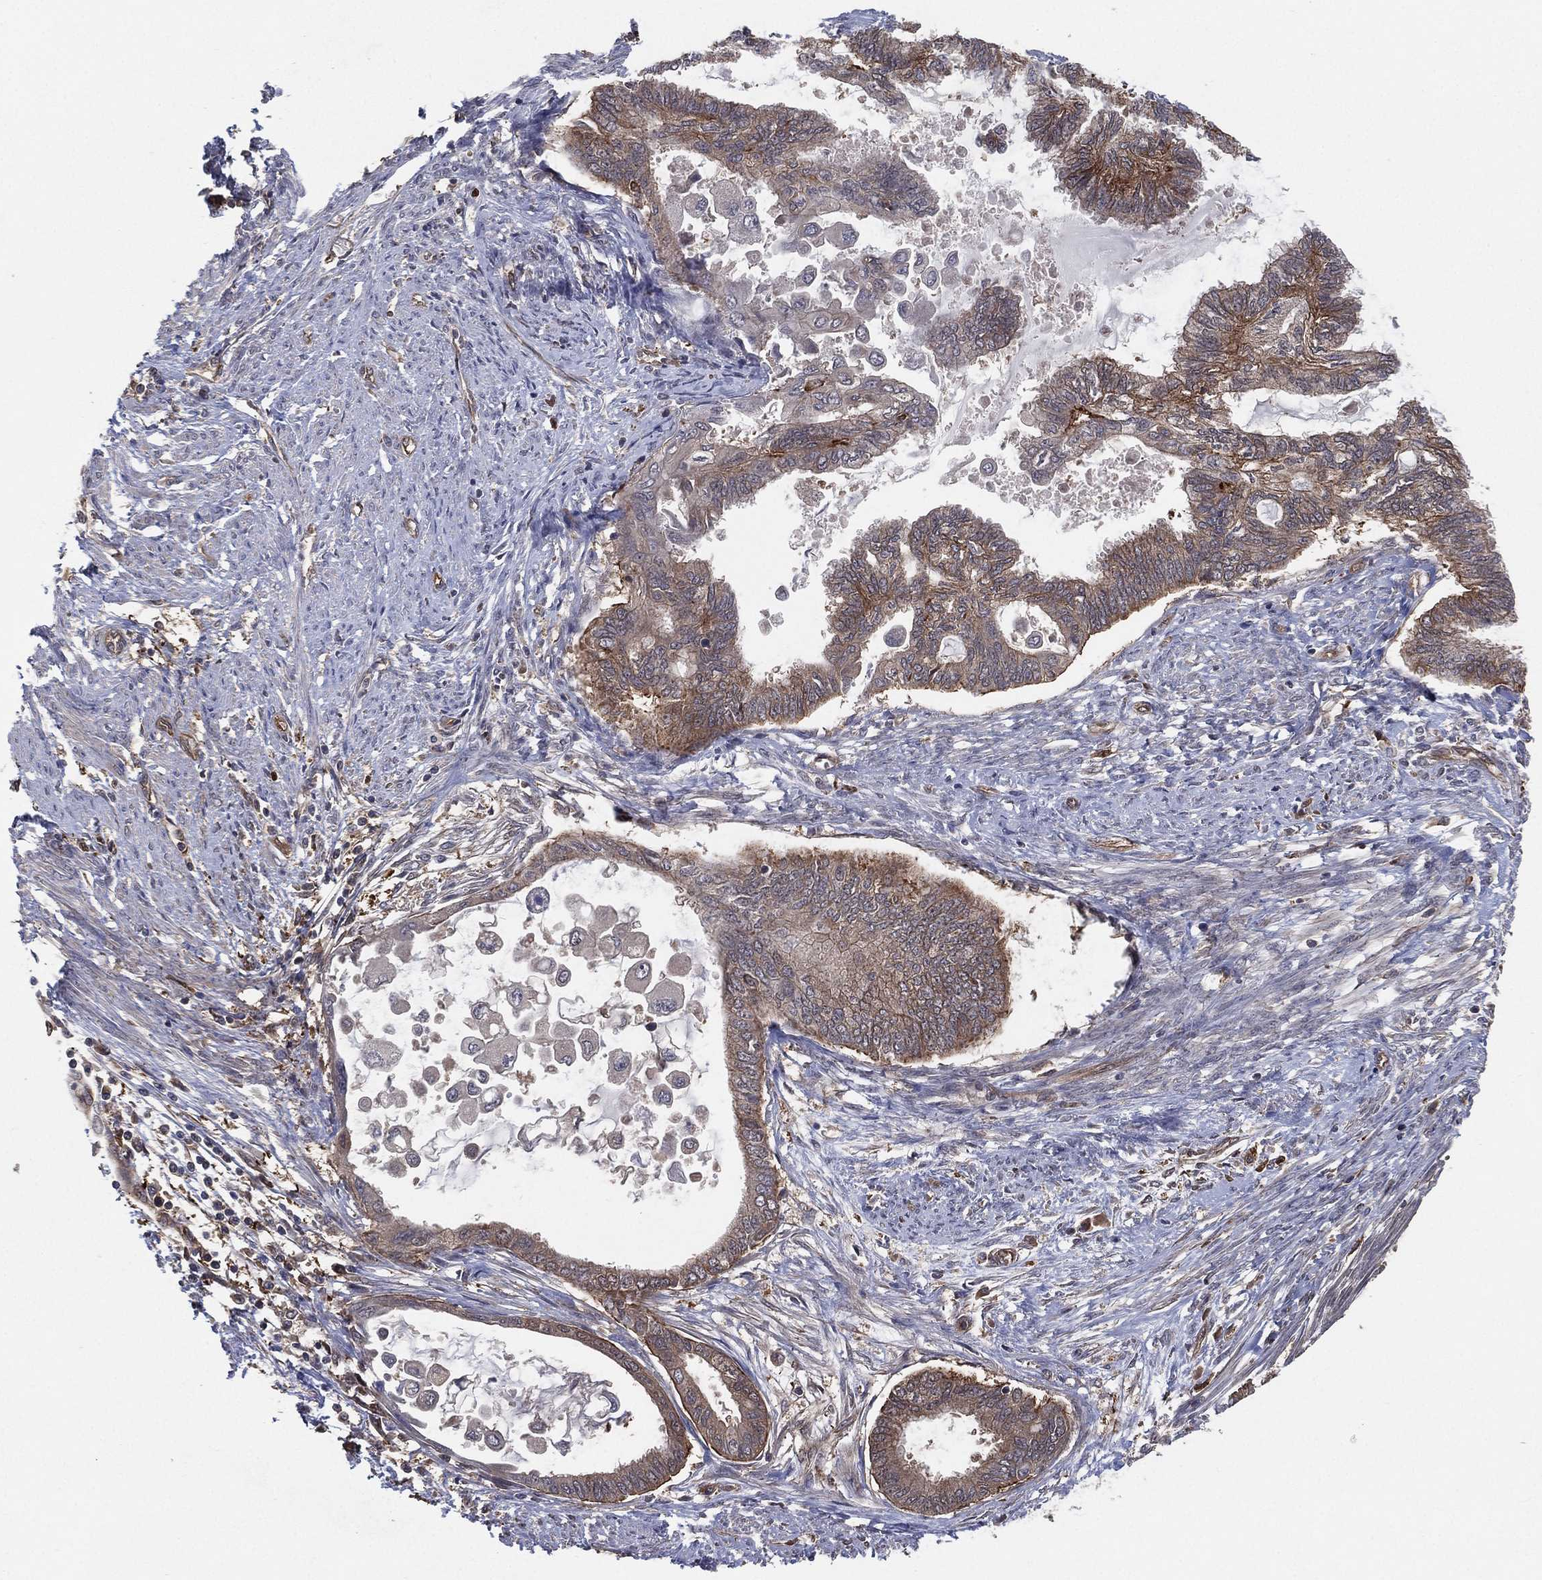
{"staining": {"intensity": "moderate", "quantity": "<25%", "location": "cytoplasmic/membranous"}, "tissue": "endometrial cancer", "cell_type": "Tumor cells", "image_type": "cancer", "snomed": [{"axis": "morphology", "description": "Adenocarcinoma, NOS"}, {"axis": "topography", "description": "Endometrium"}], "caption": "Immunohistochemistry (IHC) of human endometrial cancer (adenocarcinoma) reveals low levels of moderate cytoplasmic/membranous expression in approximately <25% of tumor cells.", "gene": "PSMG4", "patient": {"sex": "female", "age": 86}}